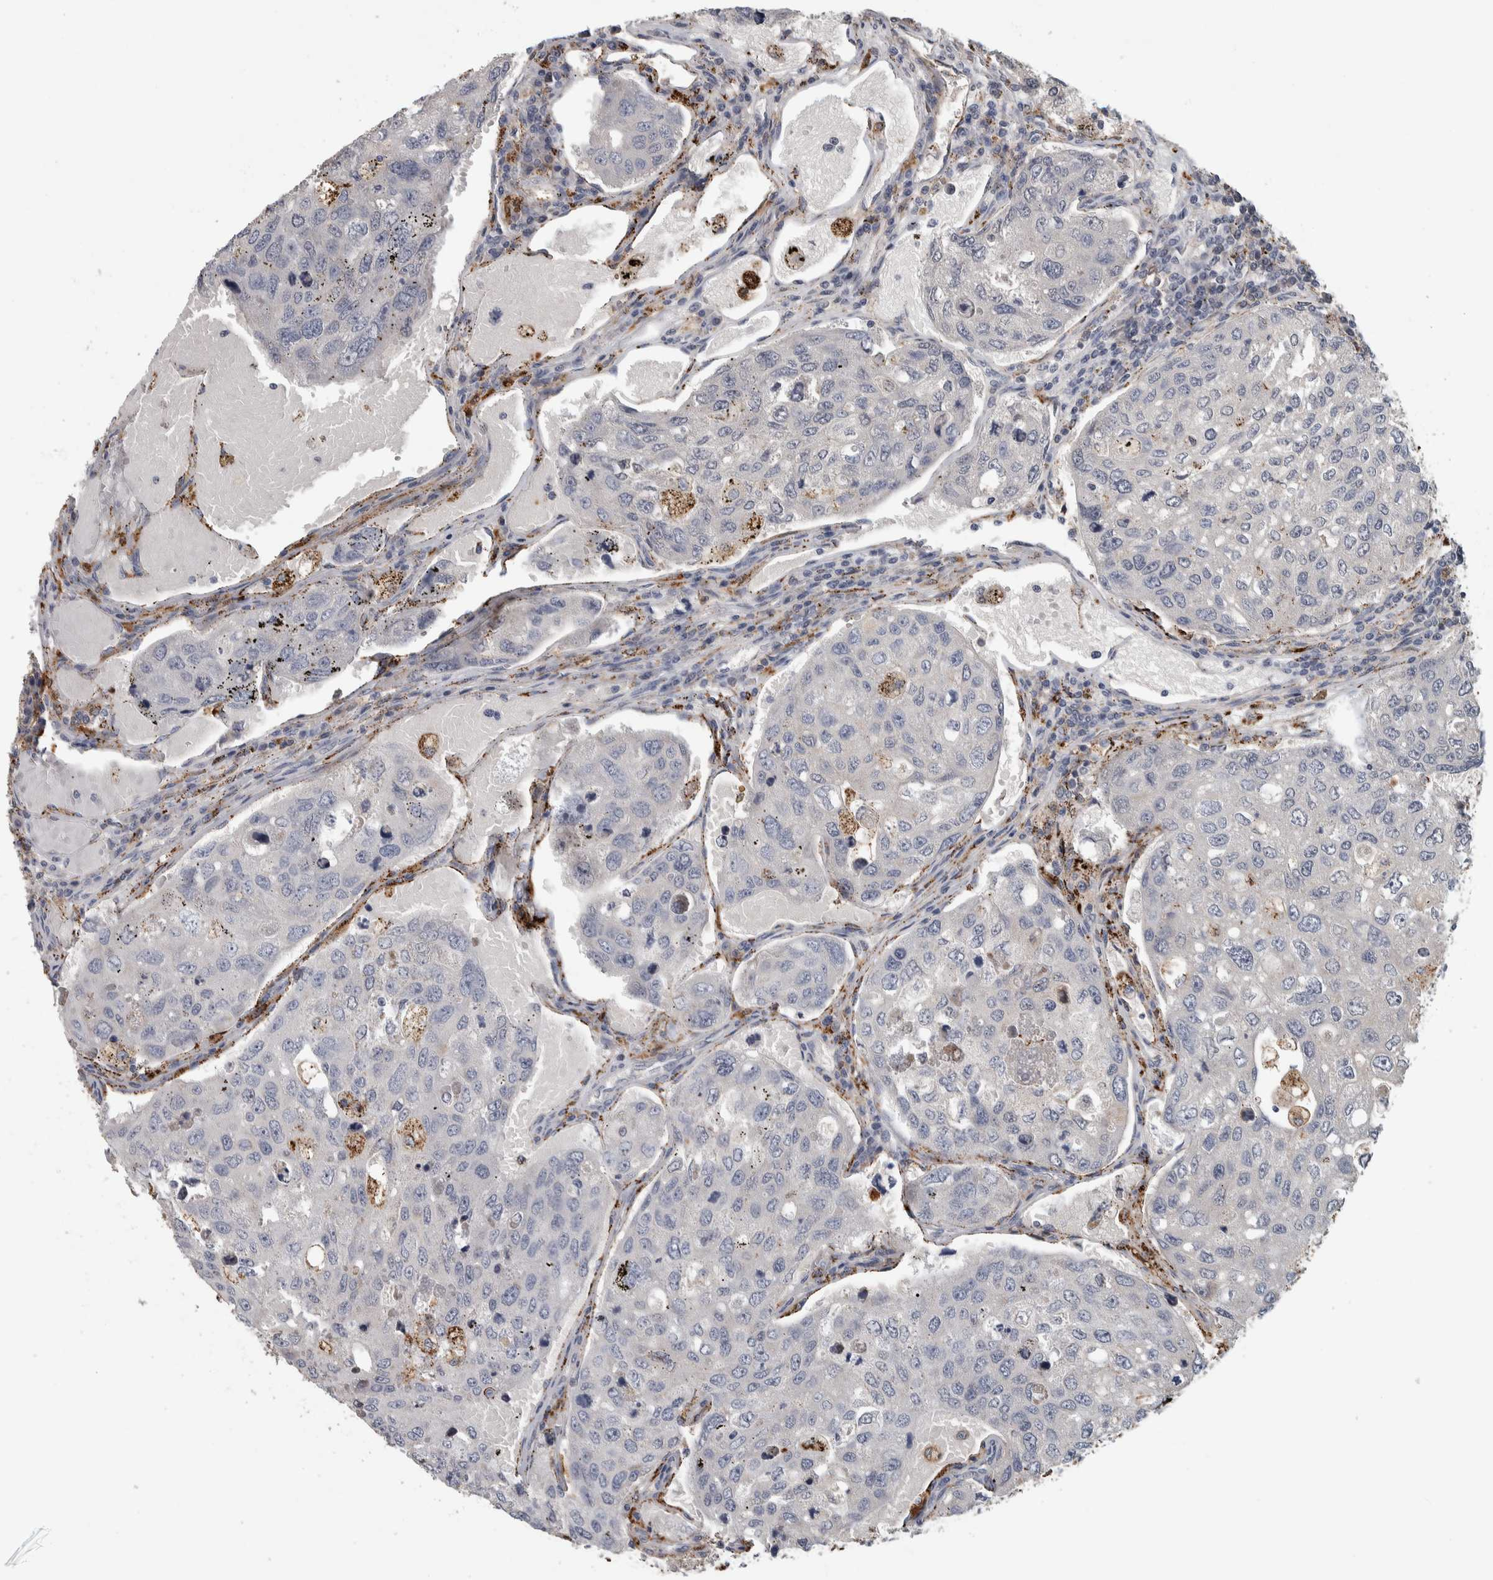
{"staining": {"intensity": "negative", "quantity": "none", "location": "none"}, "tissue": "urothelial cancer", "cell_type": "Tumor cells", "image_type": "cancer", "snomed": [{"axis": "morphology", "description": "Urothelial carcinoma, High grade"}, {"axis": "topography", "description": "Lymph node"}, {"axis": "topography", "description": "Urinary bladder"}], "caption": "Tumor cells are negative for brown protein staining in urothelial carcinoma (high-grade).", "gene": "FAM78A", "patient": {"sex": "male", "age": 51}}